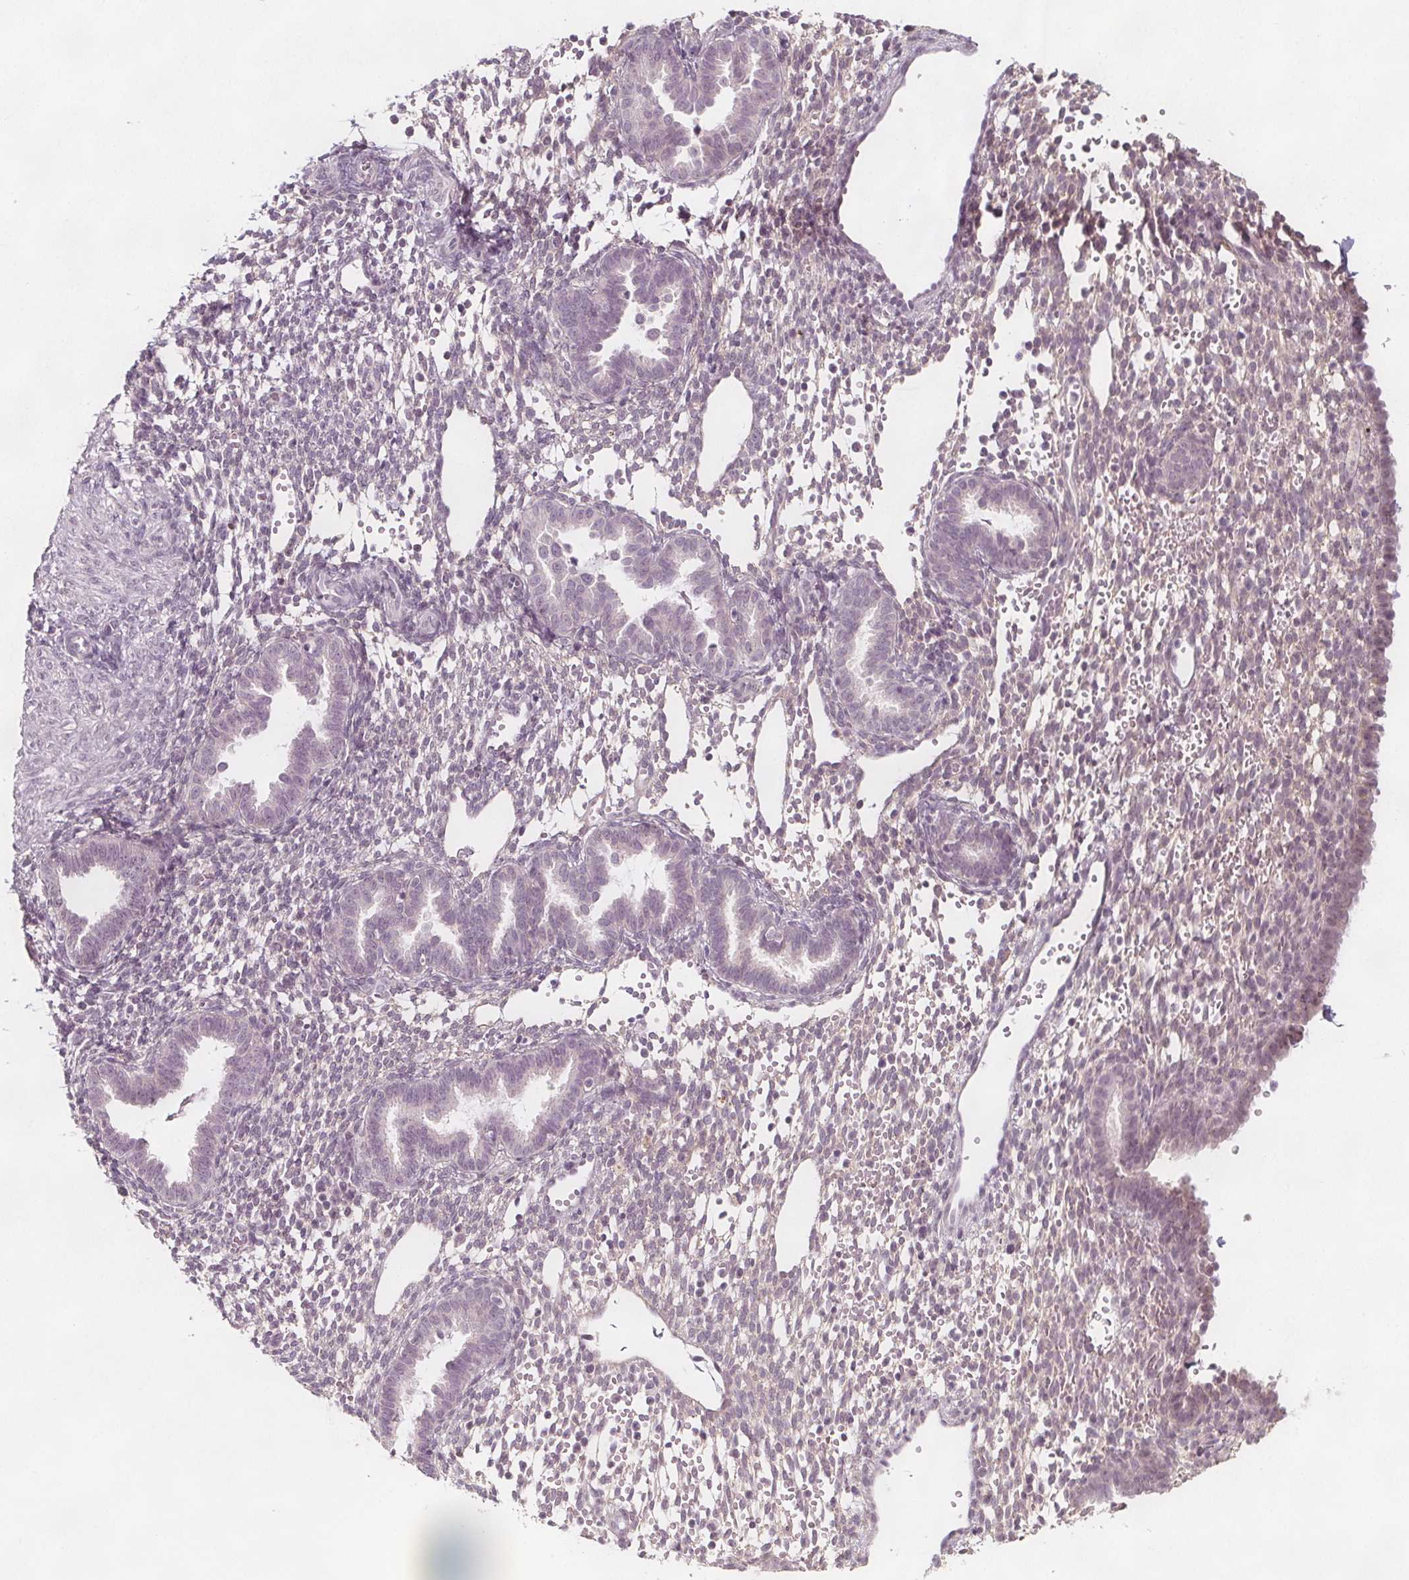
{"staining": {"intensity": "negative", "quantity": "none", "location": "none"}, "tissue": "endometrium", "cell_type": "Cells in endometrial stroma", "image_type": "normal", "snomed": [{"axis": "morphology", "description": "Normal tissue, NOS"}, {"axis": "topography", "description": "Endometrium"}], "caption": "IHC of normal human endometrium demonstrates no expression in cells in endometrial stroma. Nuclei are stained in blue.", "gene": "C1orf167", "patient": {"sex": "female", "age": 36}}